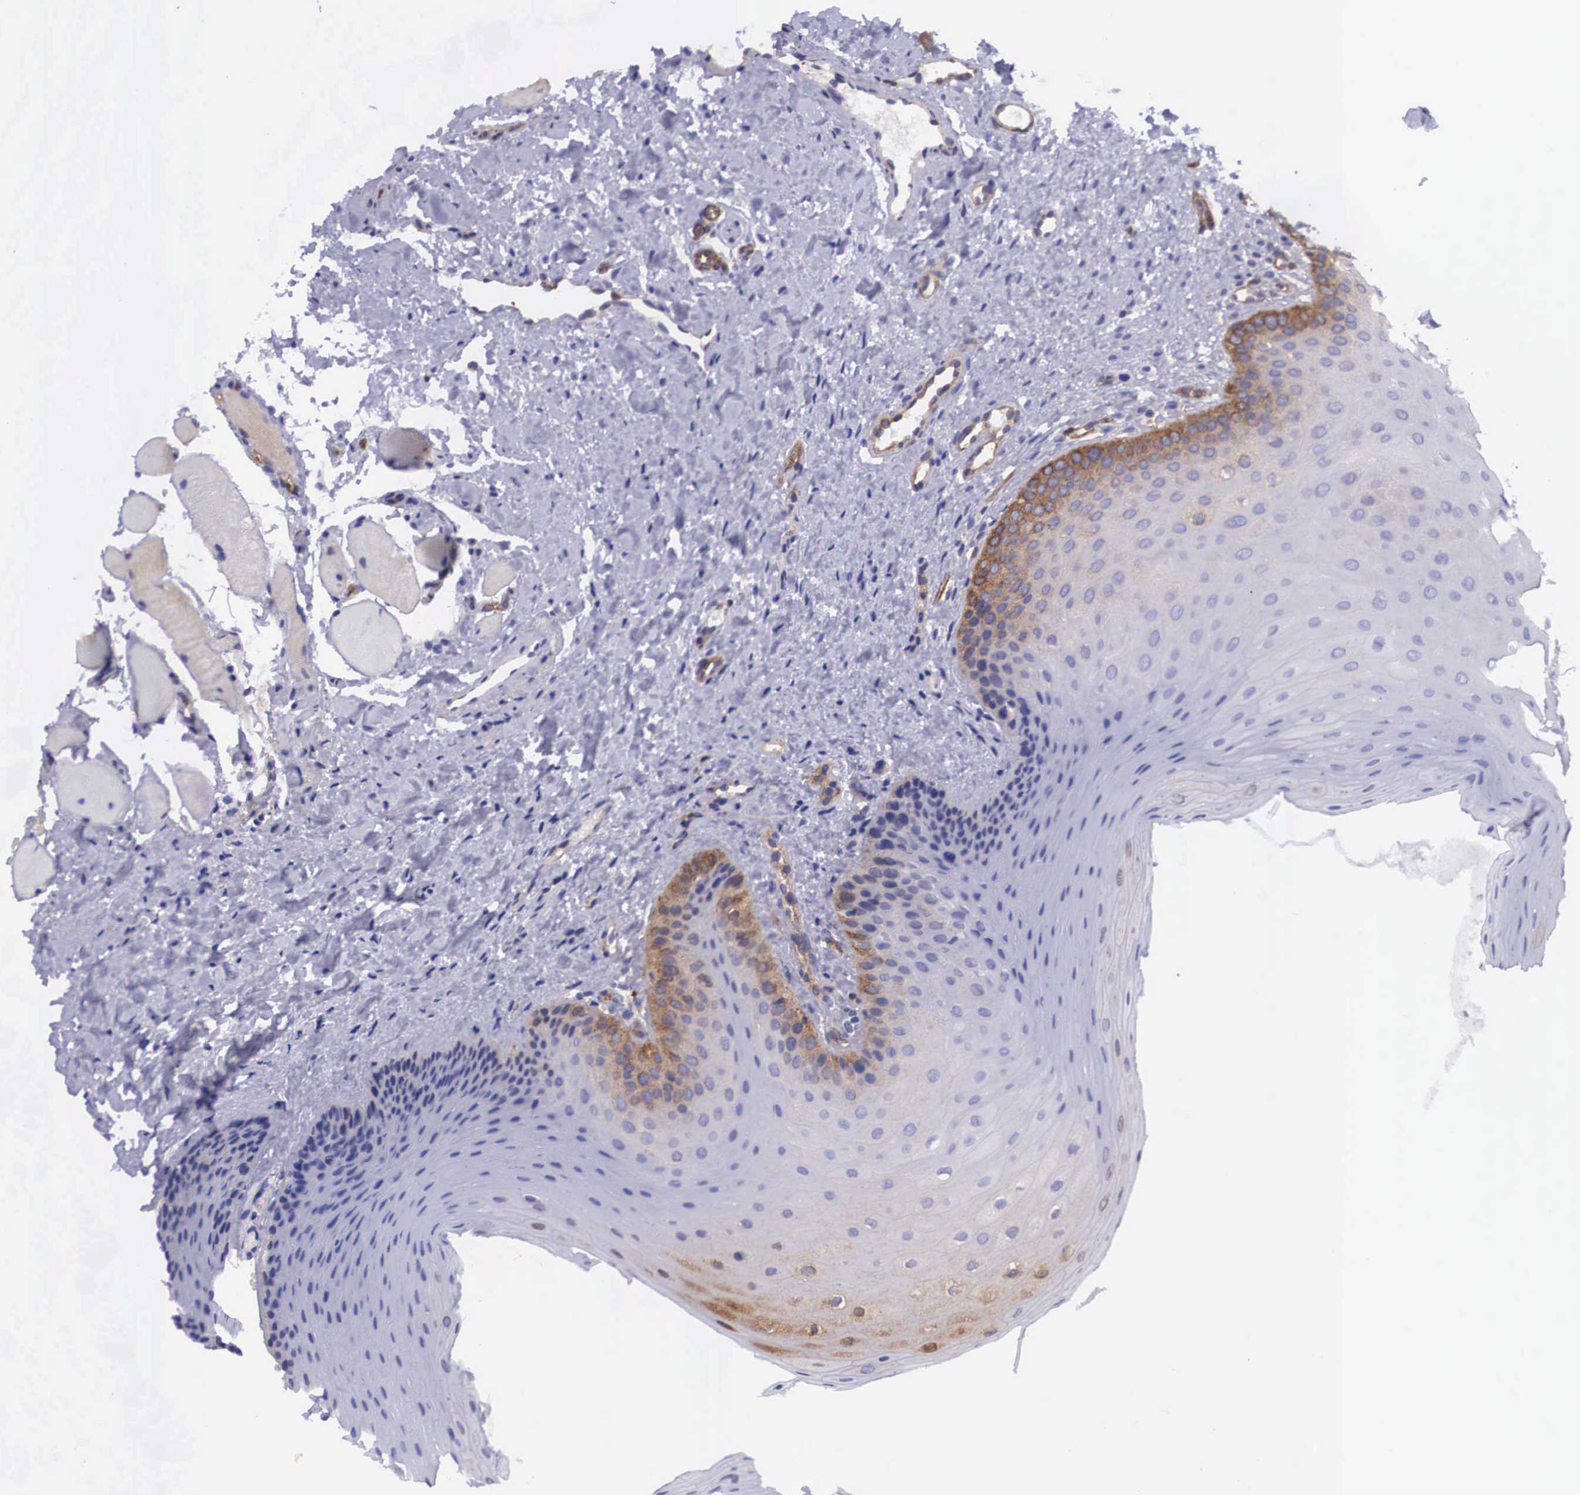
{"staining": {"intensity": "moderate", "quantity": "<25%", "location": "cytoplasmic/membranous"}, "tissue": "oral mucosa", "cell_type": "Squamous epithelial cells", "image_type": "normal", "snomed": [{"axis": "morphology", "description": "Normal tissue, NOS"}, {"axis": "topography", "description": "Oral tissue"}], "caption": "Immunohistochemistry (IHC) (DAB (3,3'-diaminobenzidine)) staining of normal oral mucosa reveals moderate cytoplasmic/membranous protein staining in approximately <25% of squamous epithelial cells.", "gene": "BCAR1", "patient": {"sex": "female", "age": 23}}